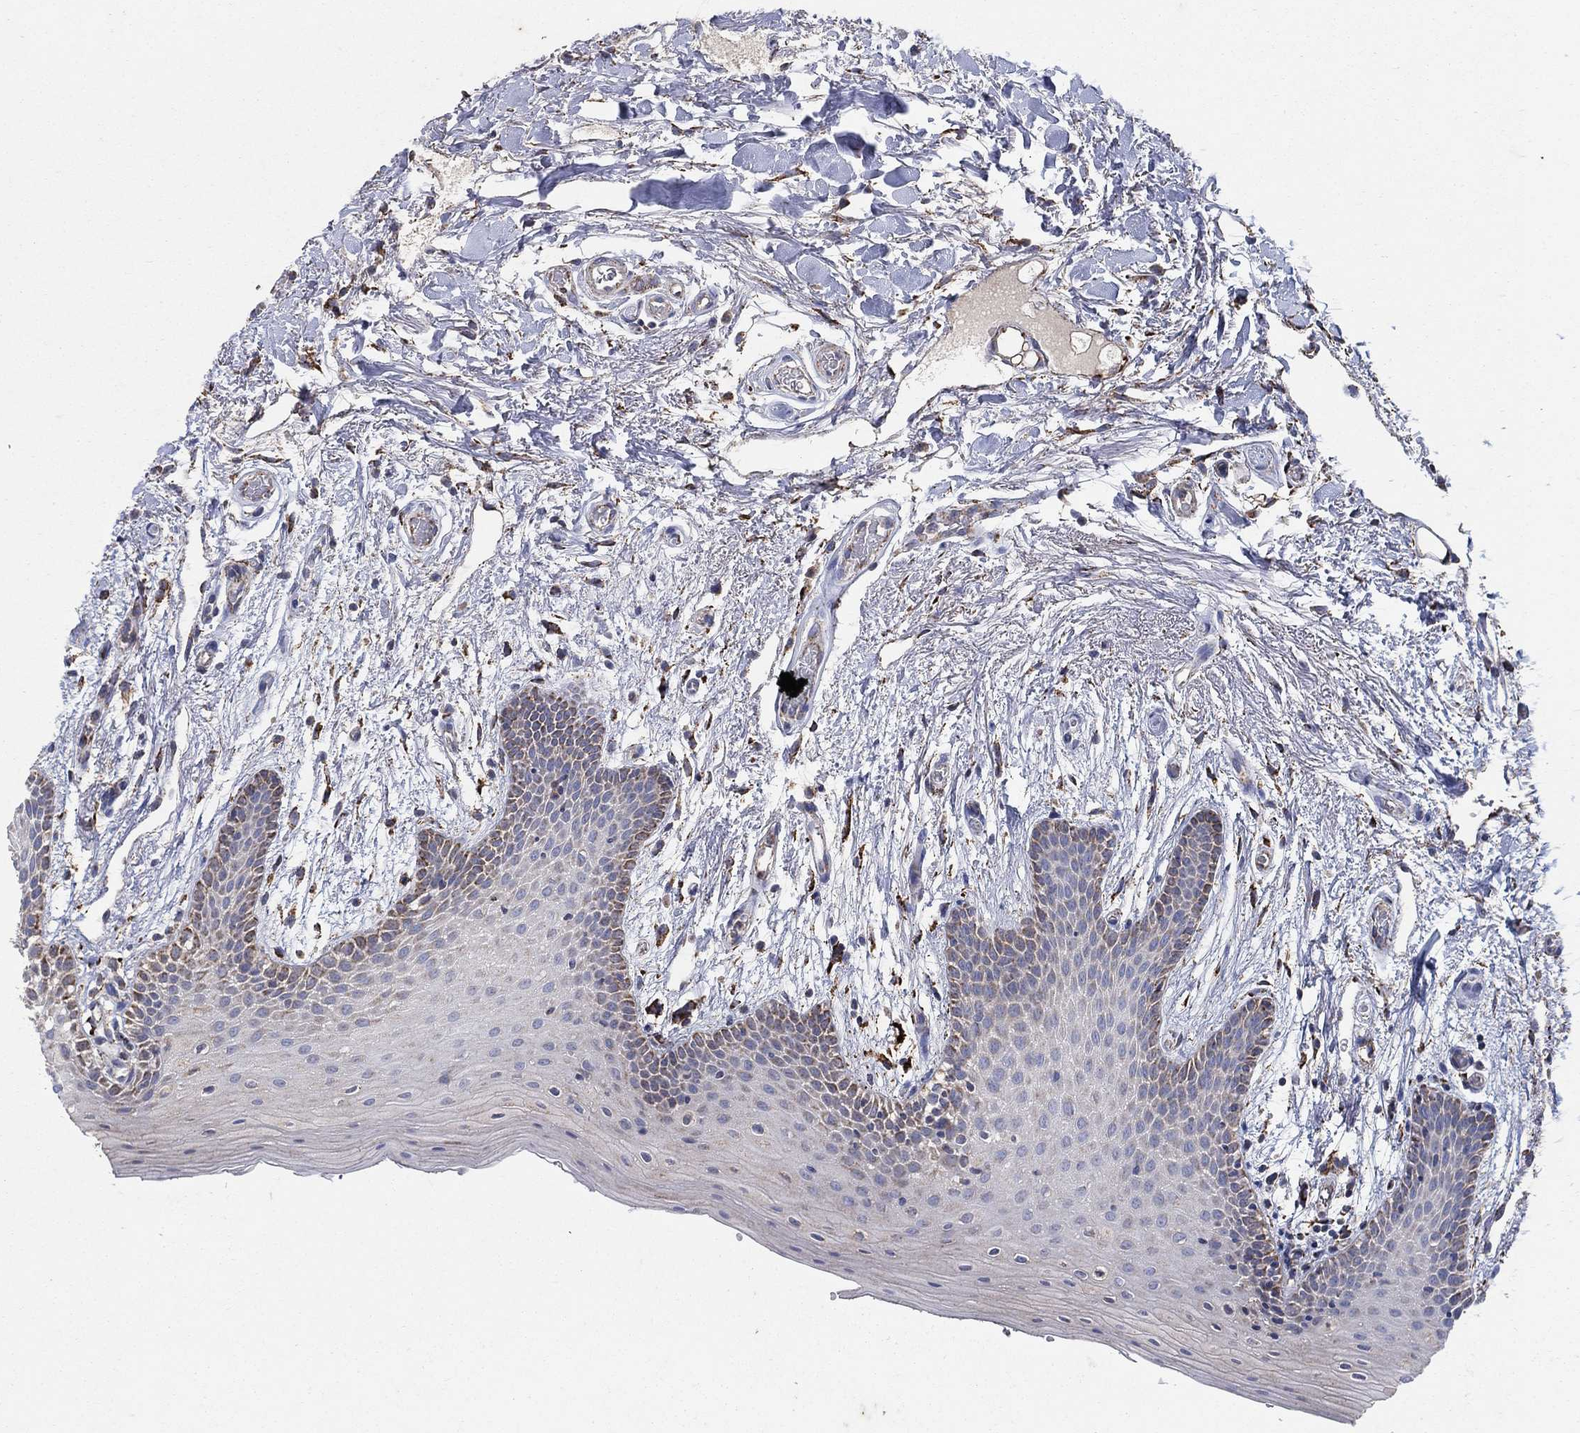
{"staining": {"intensity": "negative", "quantity": "none", "location": "none"}, "tissue": "oral mucosa", "cell_type": "Squamous epithelial cells", "image_type": "normal", "snomed": [{"axis": "morphology", "description": "Normal tissue, NOS"}, {"axis": "topography", "description": "Oral tissue"}, {"axis": "topography", "description": "Tounge, NOS"}], "caption": "High magnification brightfield microscopy of benign oral mucosa stained with DAB (3,3'-diaminobenzidine) (brown) and counterstained with hematoxylin (blue): squamous epithelial cells show no significant expression. (DAB (3,3'-diaminobenzidine) immunohistochemistry with hematoxylin counter stain).", "gene": "PNPLA2", "patient": {"sex": "female", "age": 86}}